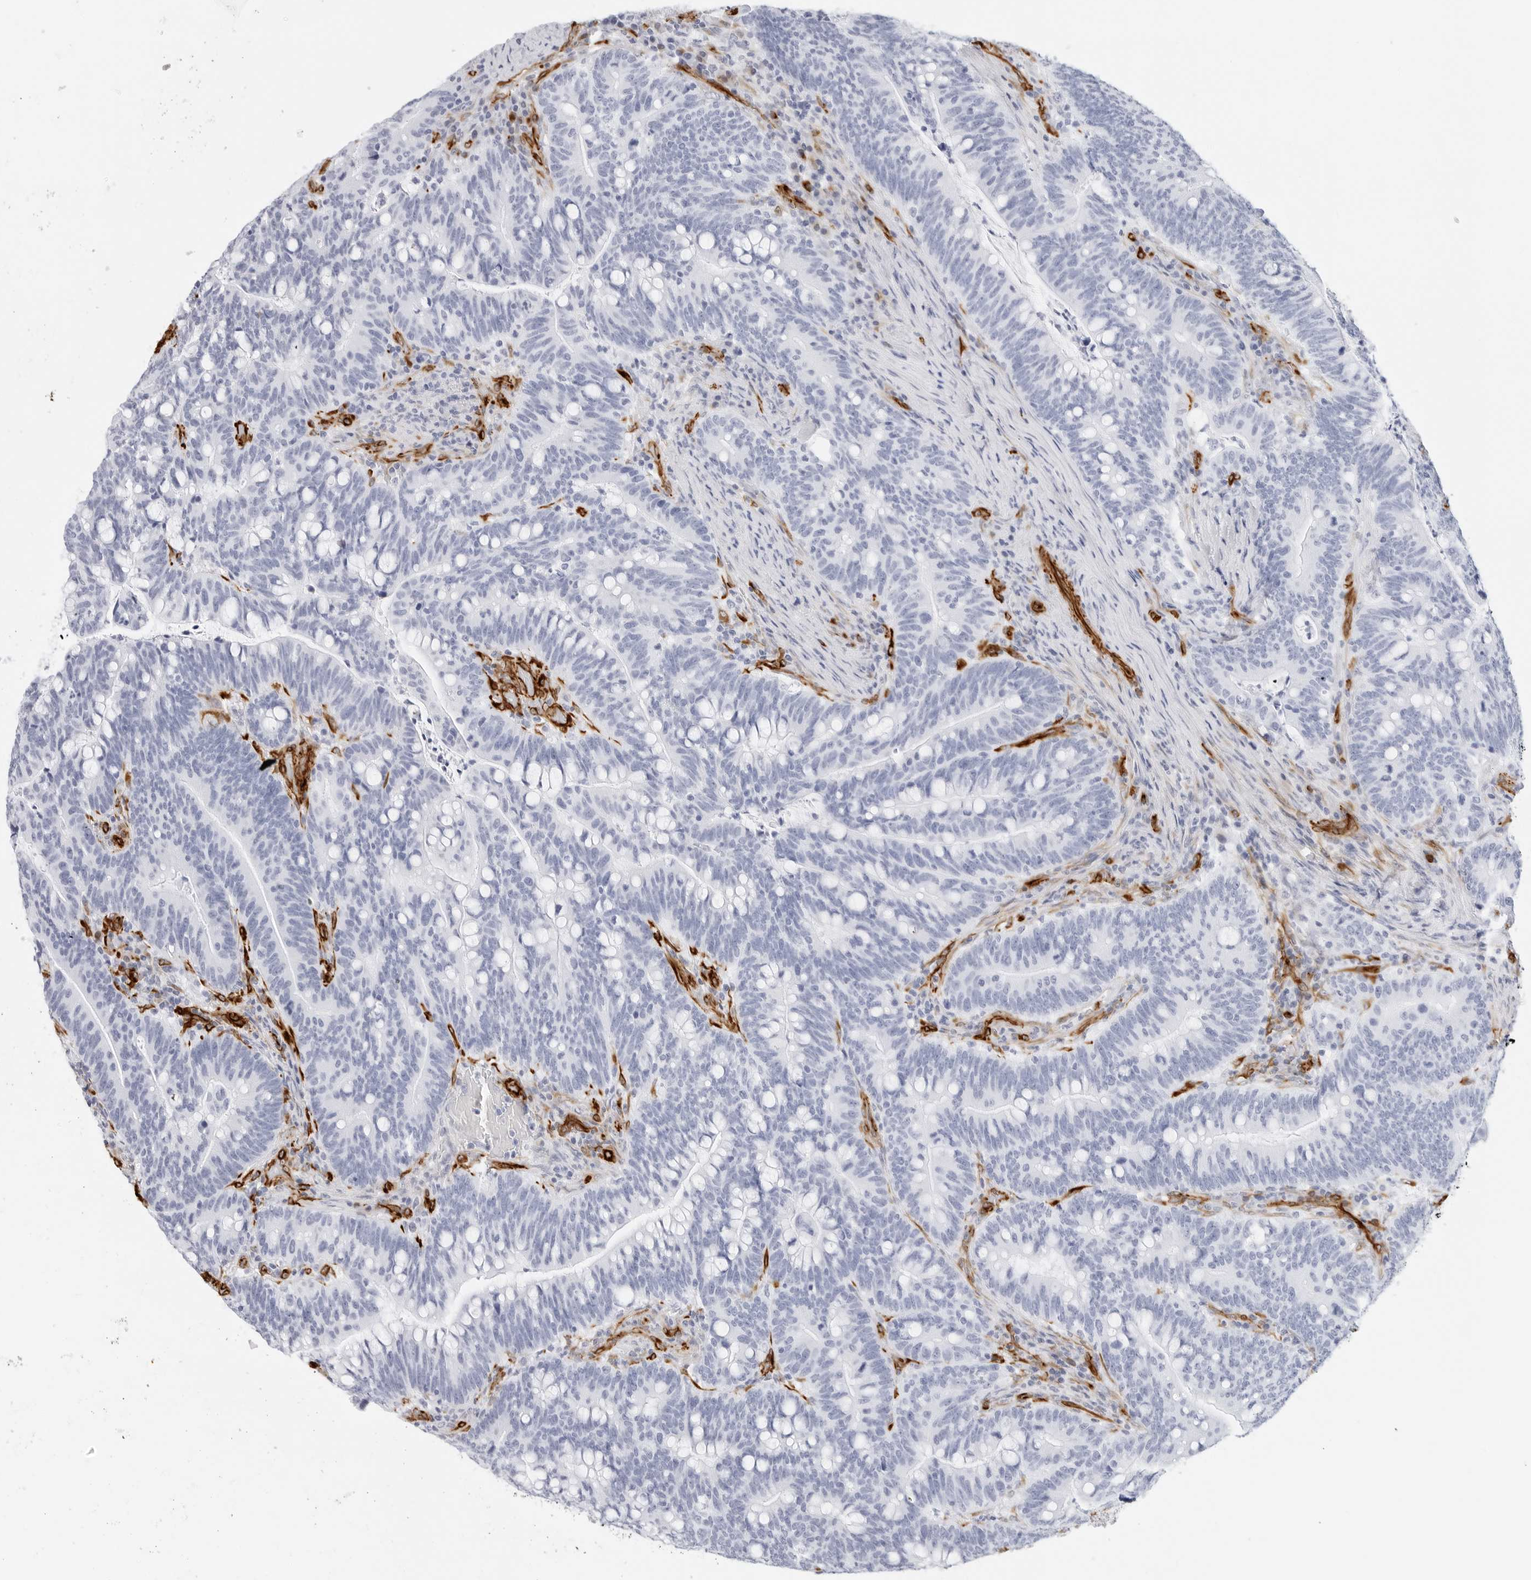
{"staining": {"intensity": "negative", "quantity": "none", "location": "none"}, "tissue": "colorectal cancer", "cell_type": "Tumor cells", "image_type": "cancer", "snomed": [{"axis": "morphology", "description": "Adenocarcinoma, NOS"}, {"axis": "topography", "description": "Colon"}], "caption": "Immunohistochemistry photomicrograph of human colorectal cancer stained for a protein (brown), which exhibits no positivity in tumor cells. (DAB (3,3'-diaminobenzidine) immunohistochemistry (IHC), high magnification).", "gene": "NES", "patient": {"sex": "female", "age": 66}}